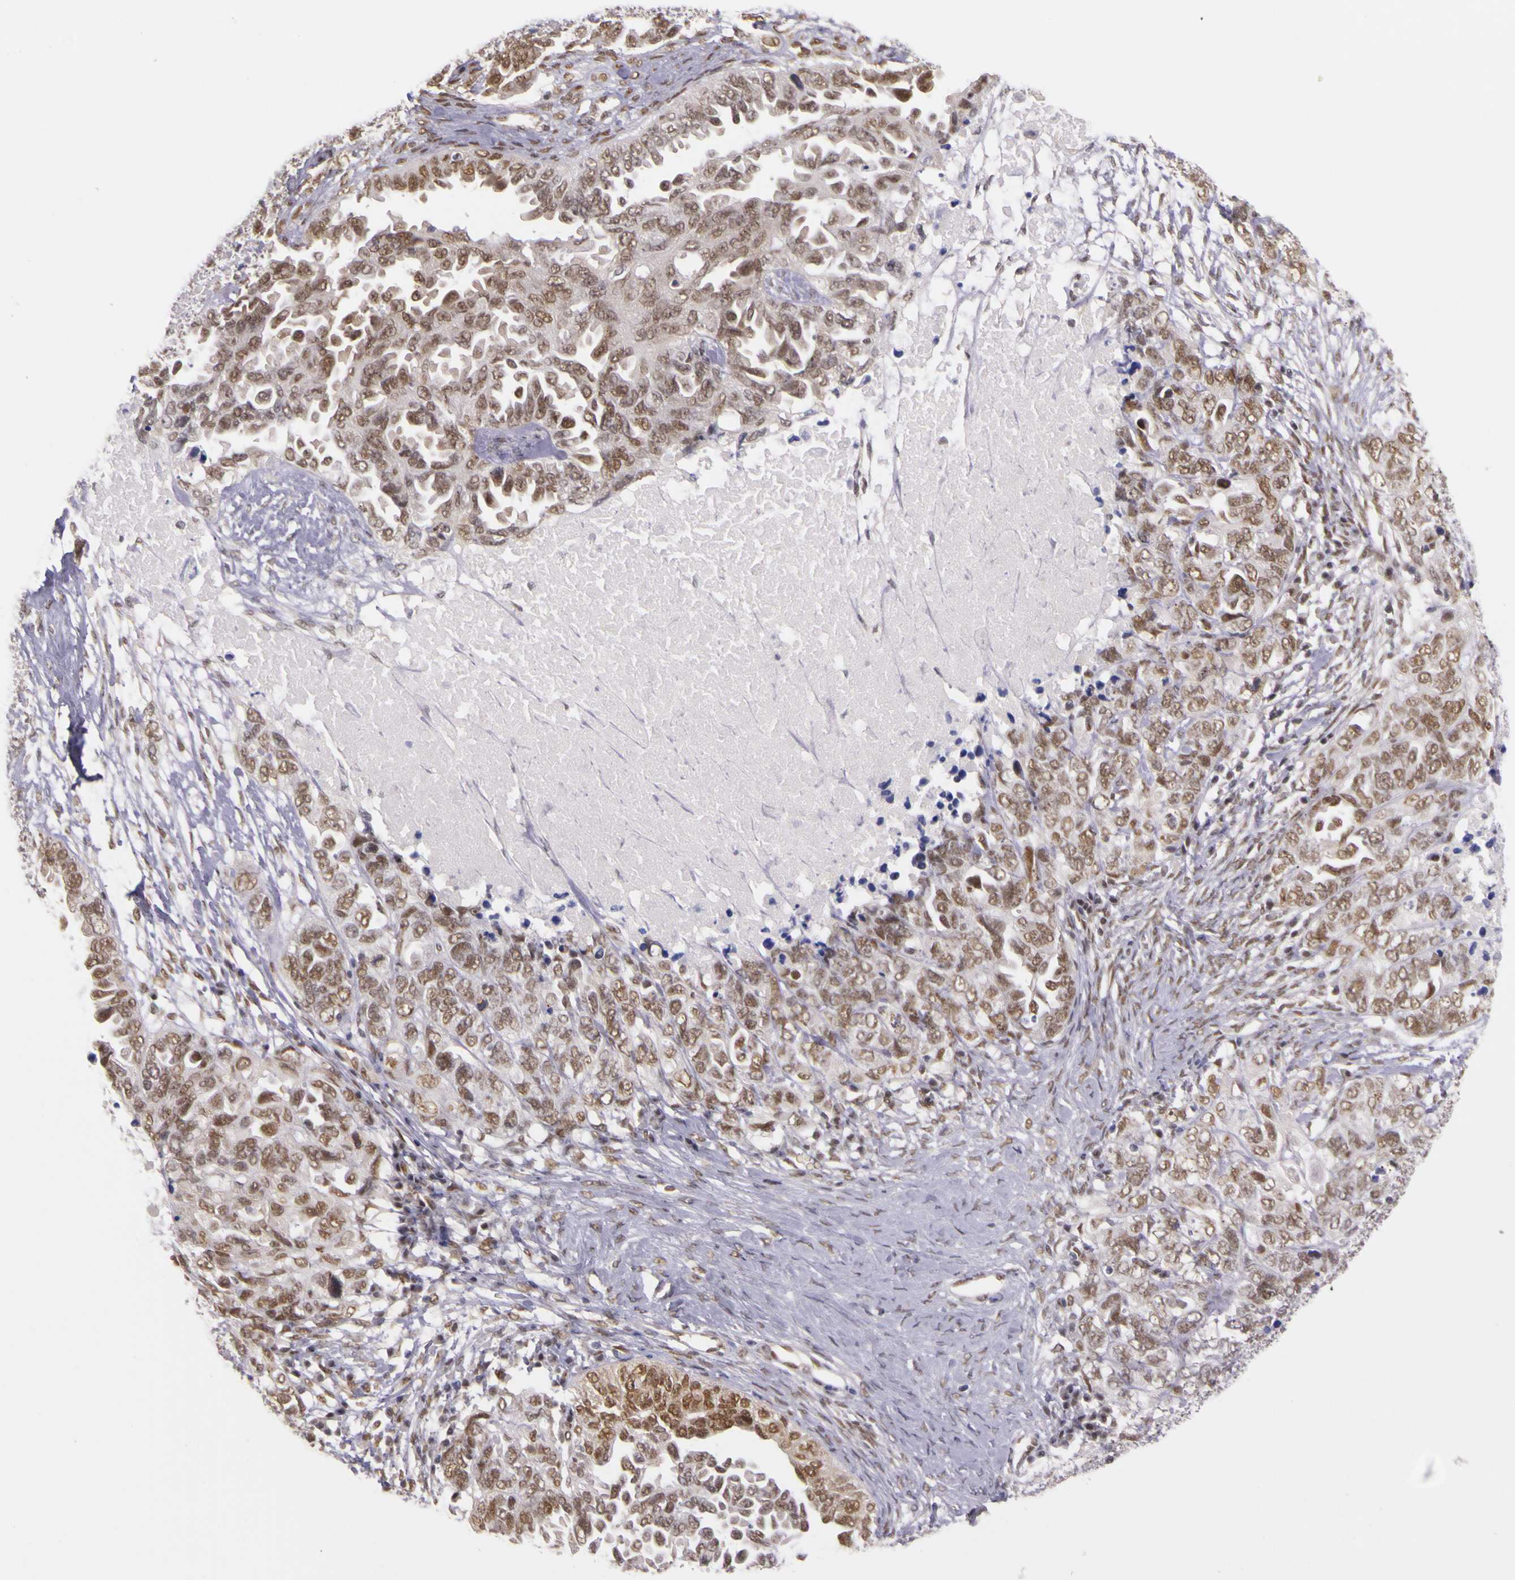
{"staining": {"intensity": "moderate", "quantity": ">75%", "location": "cytoplasmic/membranous,nuclear"}, "tissue": "ovarian cancer", "cell_type": "Tumor cells", "image_type": "cancer", "snomed": [{"axis": "morphology", "description": "Cystadenocarcinoma, serous, NOS"}, {"axis": "topography", "description": "Ovary"}], "caption": "Serous cystadenocarcinoma (ovarian) stained with immunohistochemistry (IHC) displays moderate cytoplasmic/membranous and nuclear staining in about >75% of tumor cells. (DAB IHC with brightfield microscopy, high magnification).", "gene": "WDR13", "patient": {"sex": "female", "age": 82}}